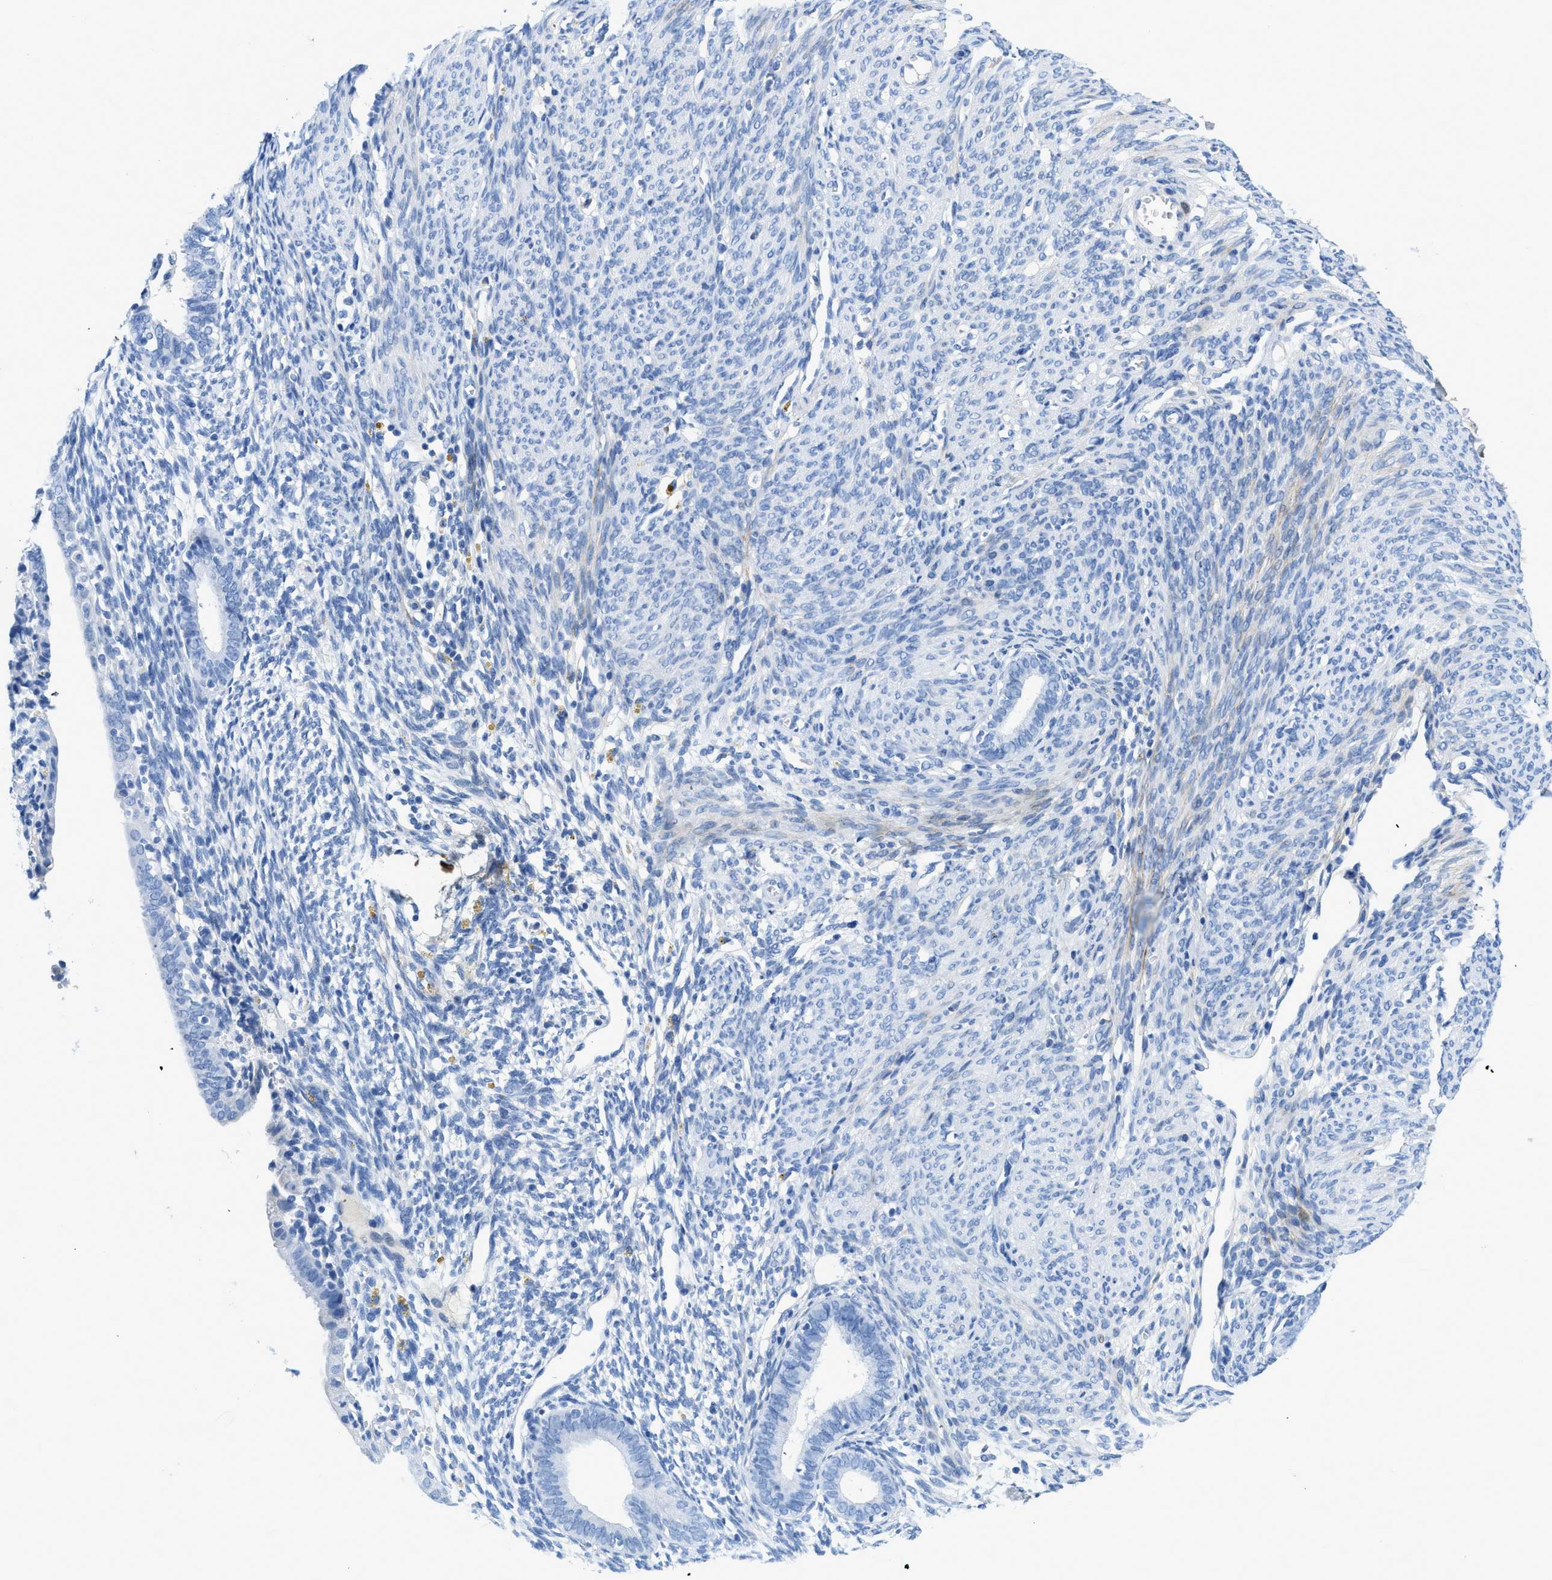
{"staining": {"intensity": "negative", "quantity": "none", "location": "none"}, "tissue": "endometrium", "cell_type": "Cells in endometrial stroma", "image_type": "normal", "snomed": [{"axis": "morphology", "description": "Normal tissue, NOS"}, {"axis": "morphology", "description": "Adenocarcinoma, NOS"}, {"axis": "topography", "description": "Endometrium"}, {"axis": "topography", "description": "Ovary"}], "caption": "Immunohistochemistry of unremarkable human endometrium displays no staining in cells in endometrial stroma. (Stains: DAB (3,3'-diaminobenzidine) immunohistochemistry with hematoxylin counter stain, Microscopy: brightfield microscopy at high magnification).", "gene": "COL3A1", "patient": {"sex": "female", "age": 68}}